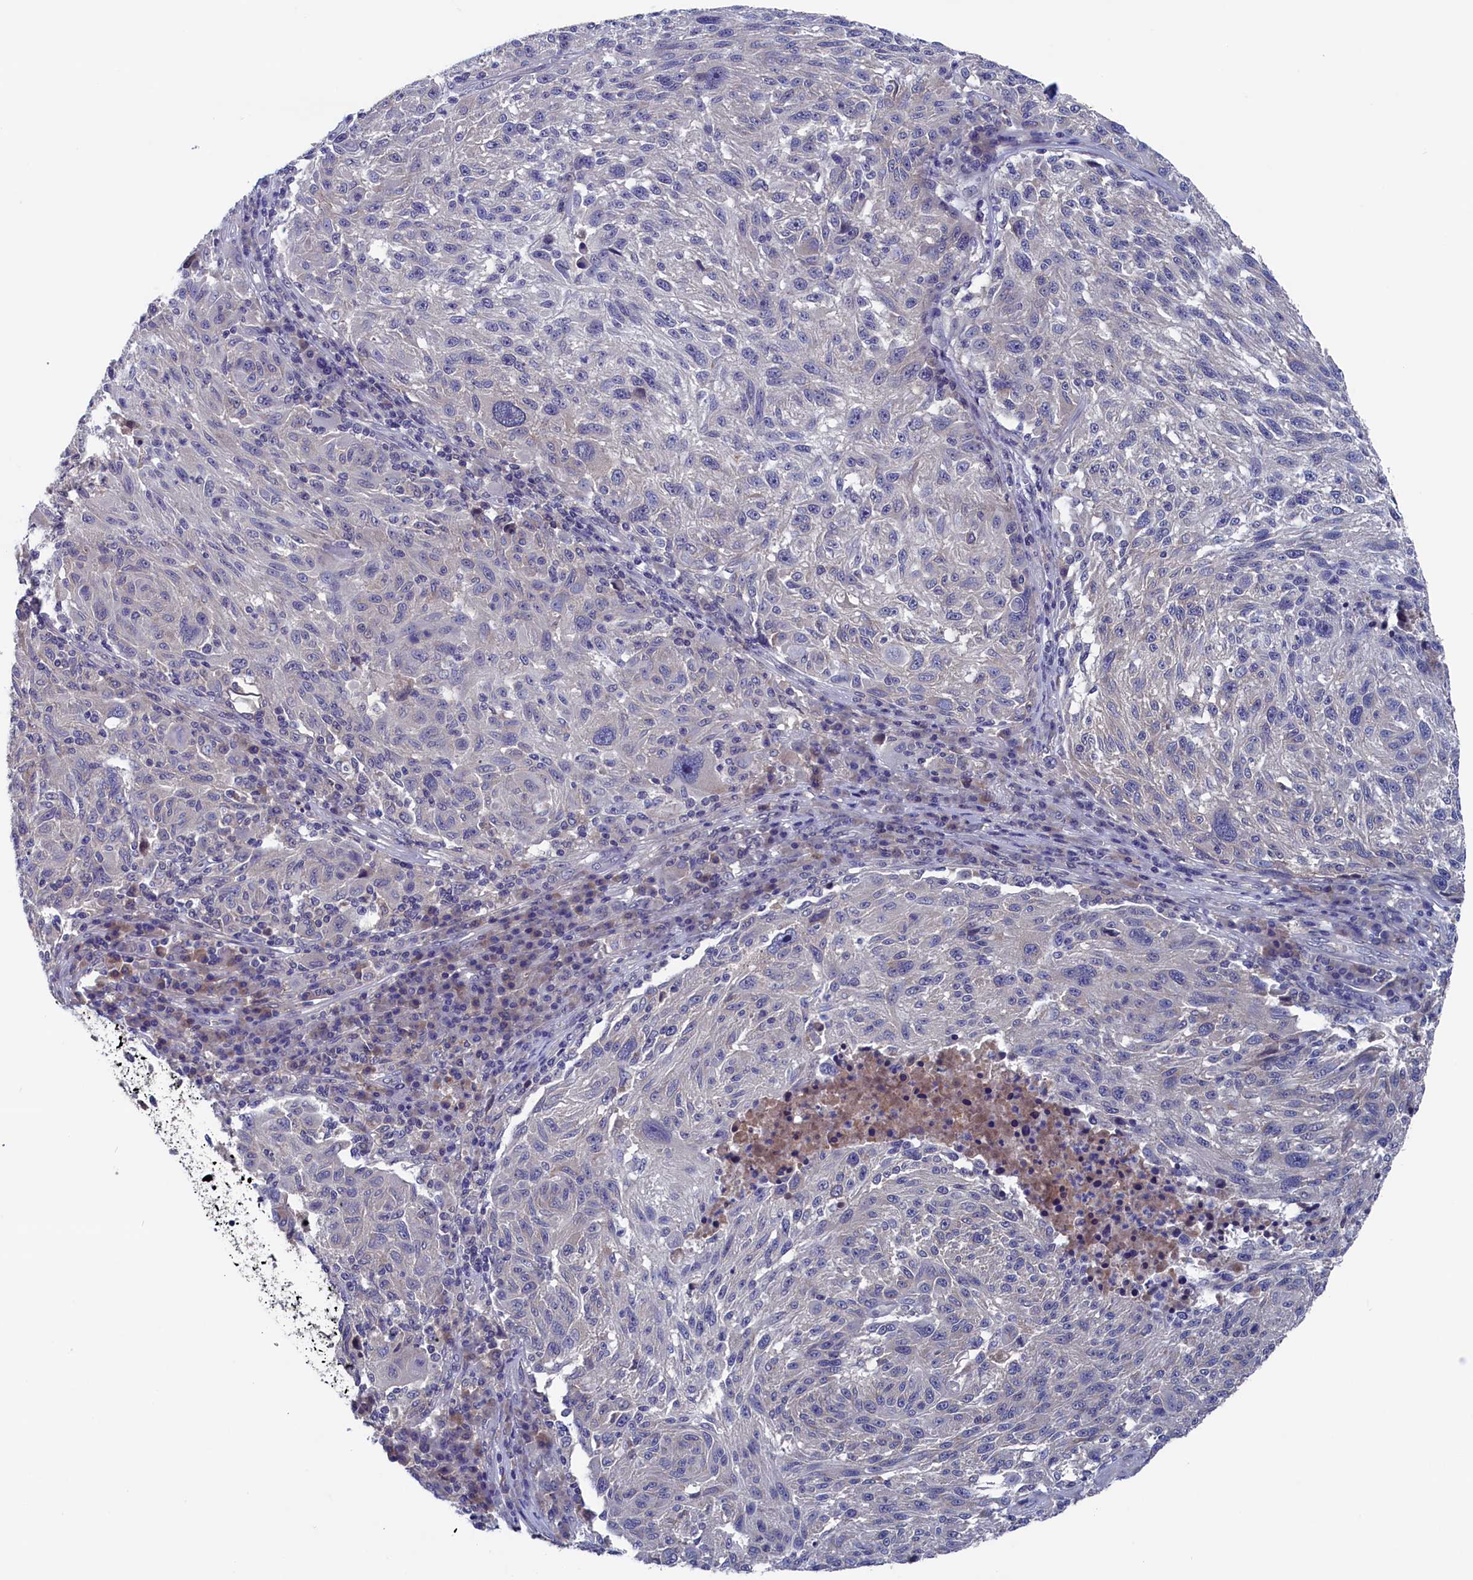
{"staining": {"intensity": "negative", "quantity": "none", "location": "none"}, "tissue": "melanoma", "cell_type": "Tumor cells", "image_type": "cancer", "snomed": [{"axis": "morphology", "description": "Malignant melanoma, NOS"}, {"axis": "topography", "description": "Skin"}], "caption": "This is an immunohistochemistry (IHC) image of human melanoma. There is no positivity in tumor cells.", "gene": "SPATA13", "patient": {"sex": "male", "age": 53}}